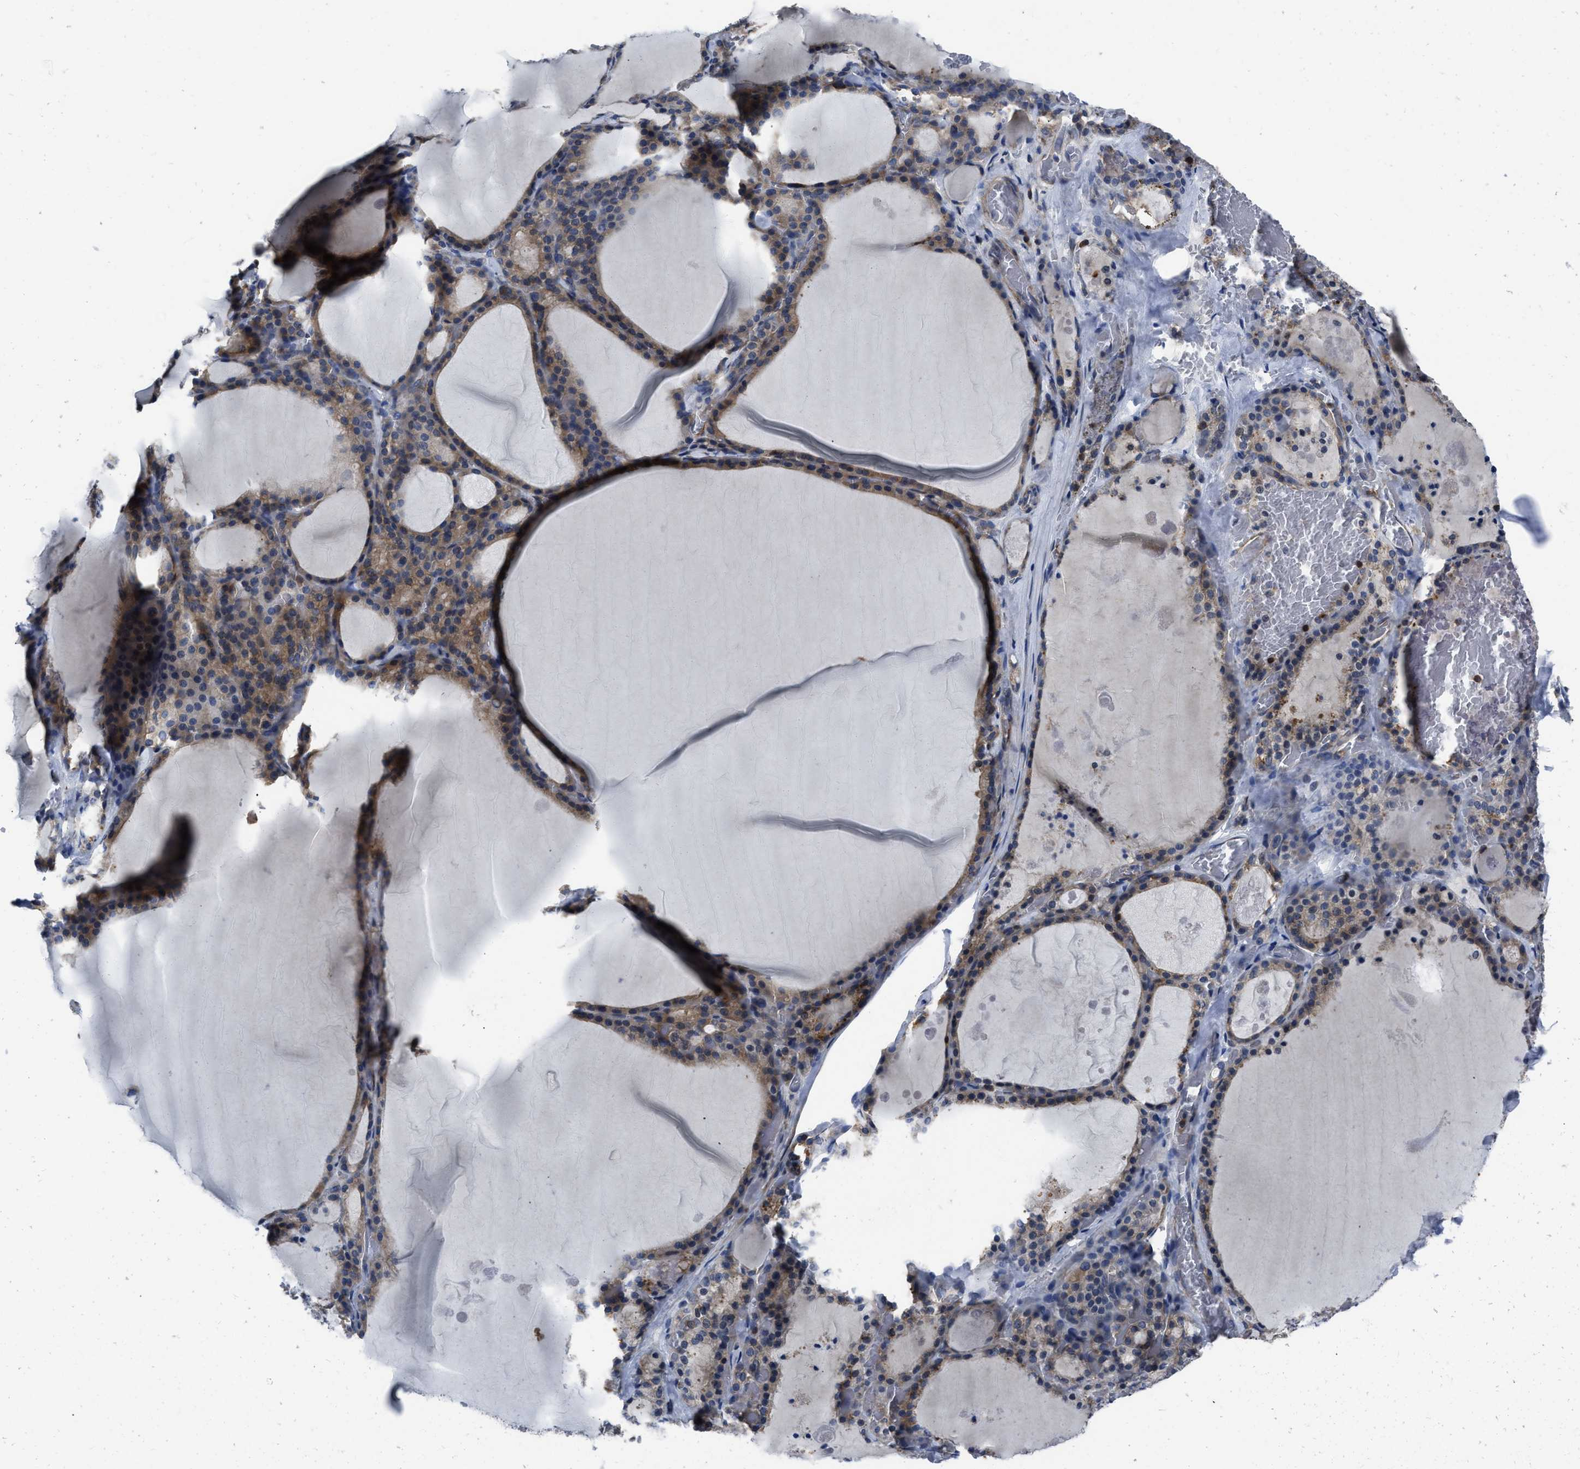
{"staining": {"intensity": "moderate", "quantity": "25%-75%", "location": "cytoplasmic/membranous"}, "tissue": "thyroid gland", "cell_type": "Glandular cells", "image_type": "normal", "snomed": [{"axis": "morphology", "description": "Normal tissue, NOS"}, {"axis": "topography", "description": "Thyroid gland"}], "caption": "Glandular cells reveal medium levels of moderate cytoplasmic/membranous staining in about 25%-75% of cells in benign human thyroid gland.", "gene": "YARS1", "patient": {"sex": "male", "age": 56}}